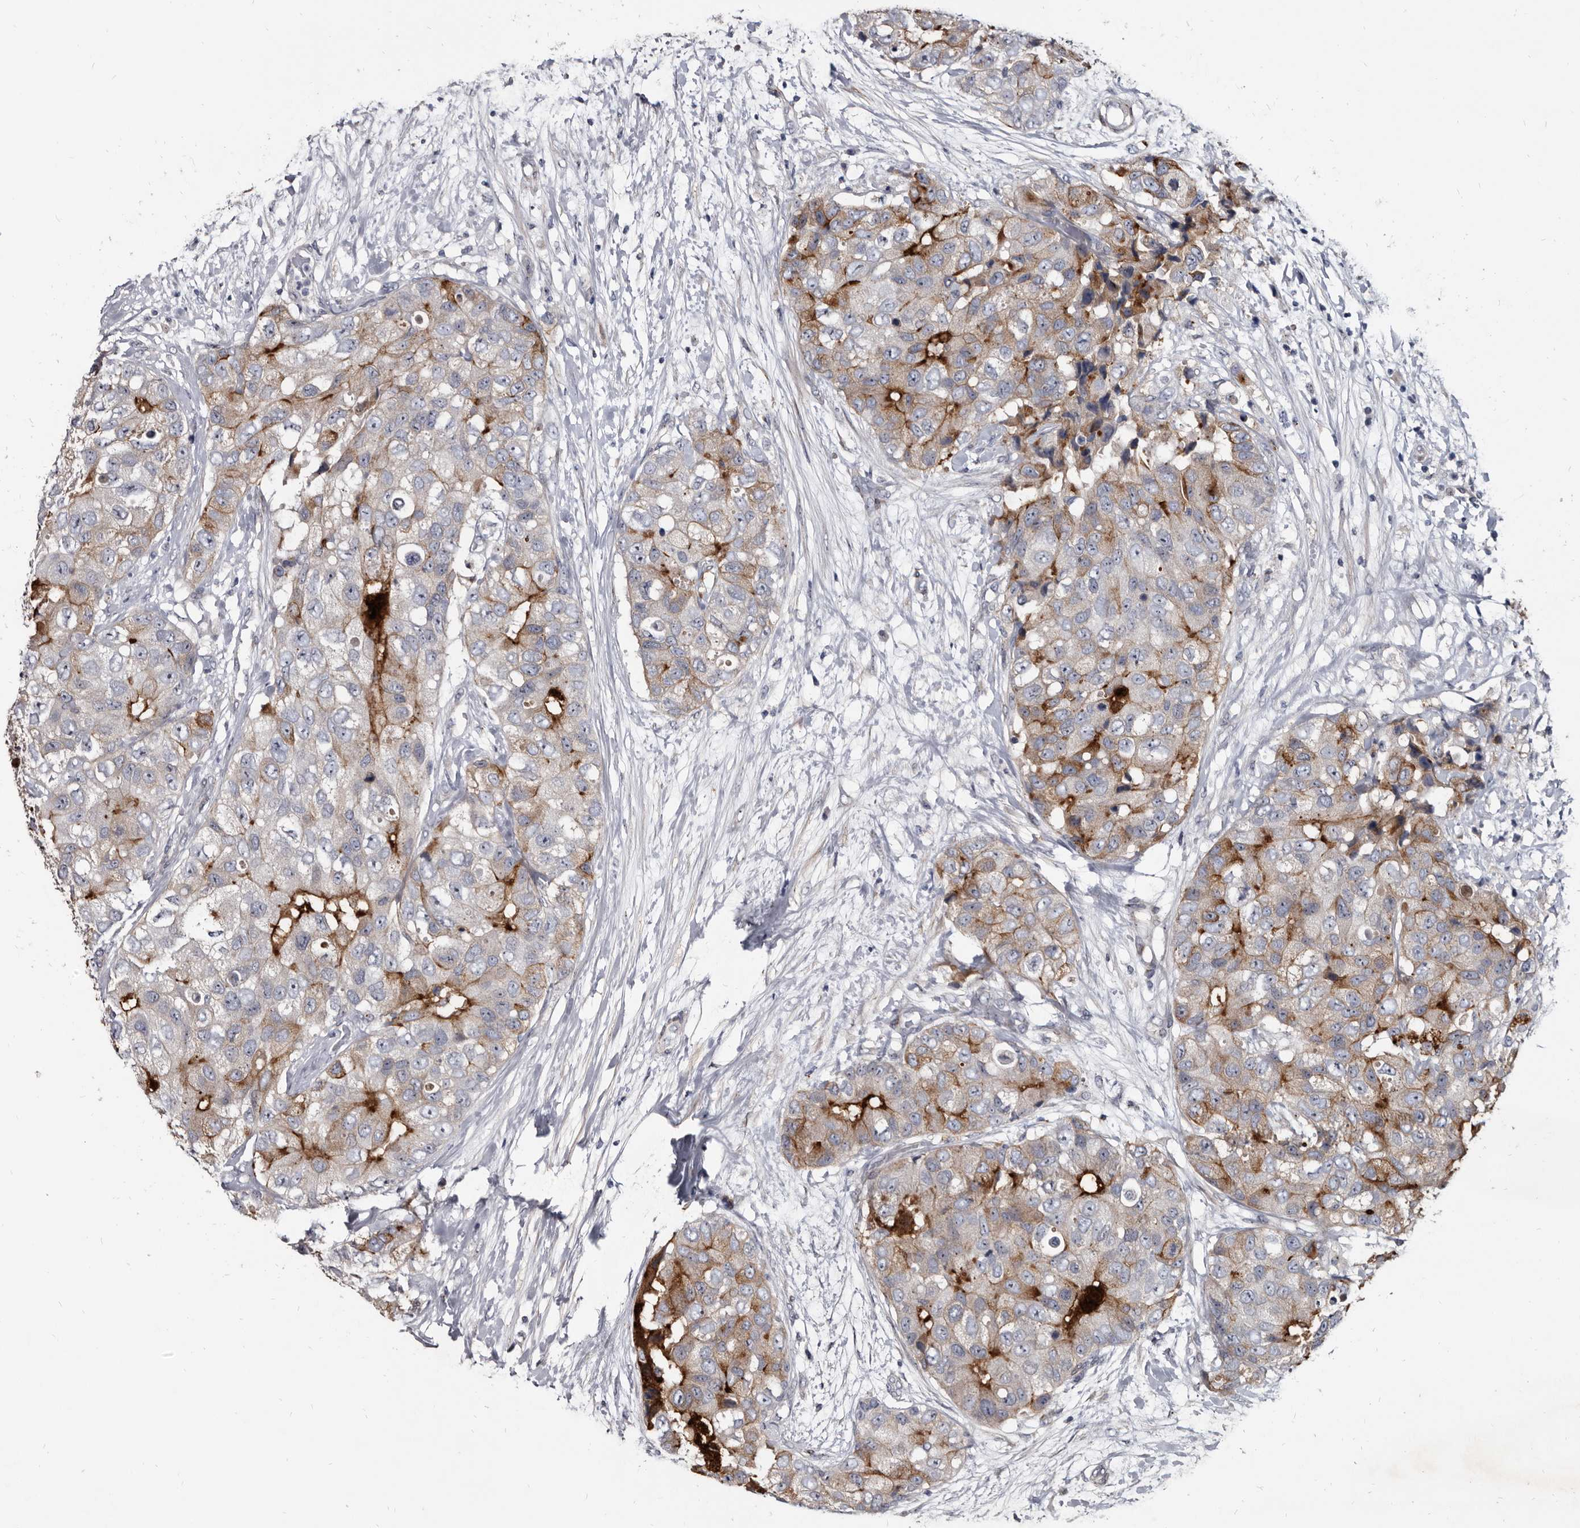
{"staining": {"intensity": "moderate", "quantity": "25%-75%", "location": "cytoplasmic/membranous"}, "tissue": "breast cancer", "cell_type": "Tumor cells", "image_type": "cancer", "snomed": [{"axis": "morphology", "description": "Duct carcinoma"}, {"axis": "topography", "description": "Breast"}], "caption": "Infiltrating ductal carcinoma (breast) stained with DAB (3,3'-diaminobenzidine) immunohistochemistry (IHC) demonstrates medium levels of moderate cytoplasmic/membranous staining in about 25%-75% of tumor cells.", "gene": "PRSS8", "patient": {"sex": "female", "age": 62}}